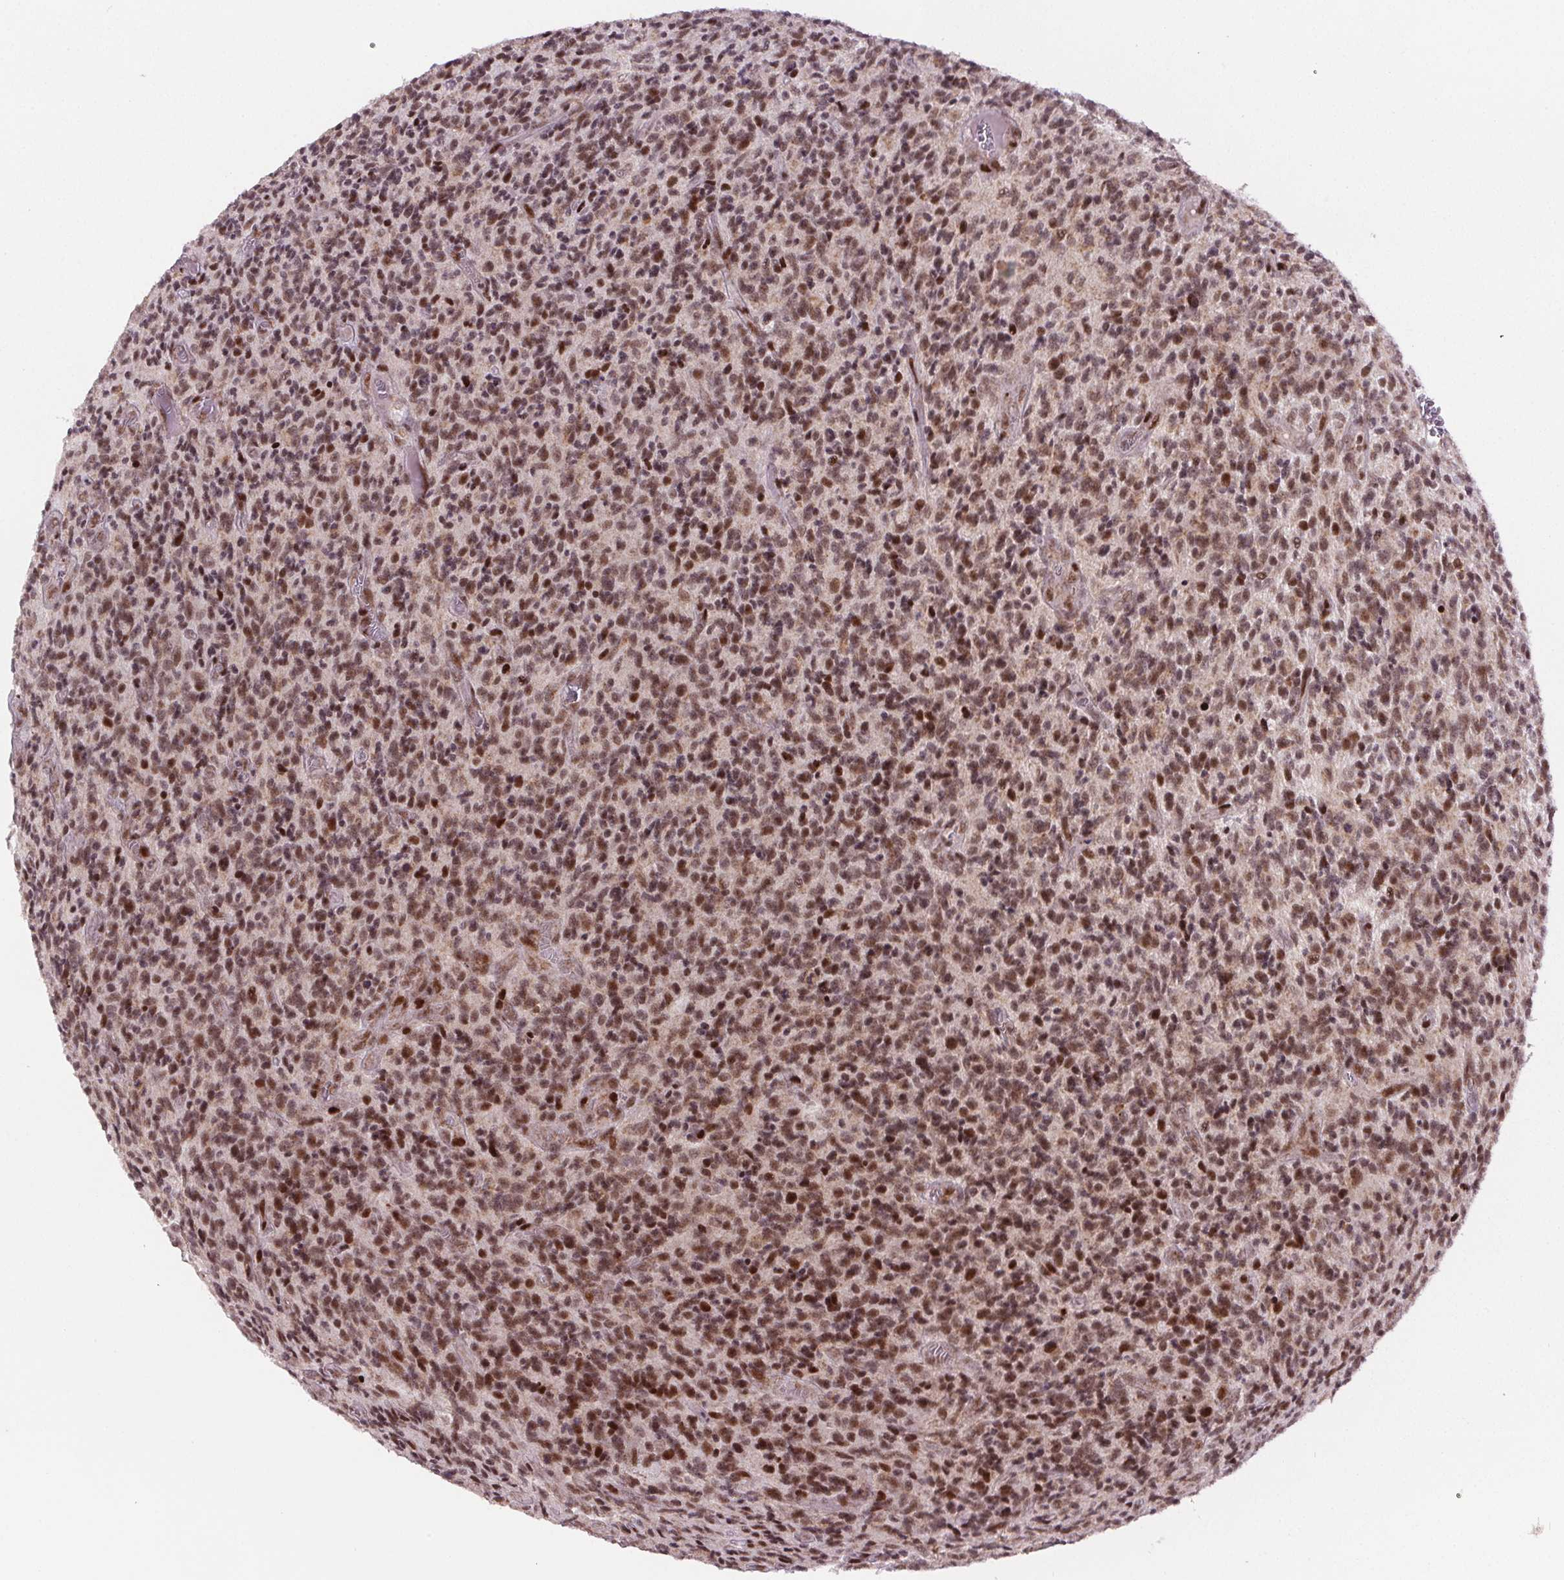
{"staining": {"intensity": "moderate", "quantity": ">75%", "location": "nuclear"}, "tissue": "glioma", "cell_type": "Tumor cells", "image_type": "cancer", "snomed": [{"axis": "morphology", "description": "Glioma, malignant, High grade"}, {"axis": "topography", "description": "Brain"}], "caption": "Glioma stained with DAB immunohistochemistry (IHC) shows medium levels of moderate nuclear staining in about >75% of tumor cells.", "gene": "SNRNP35", "patient": {"sex": "male", "age": 76}}